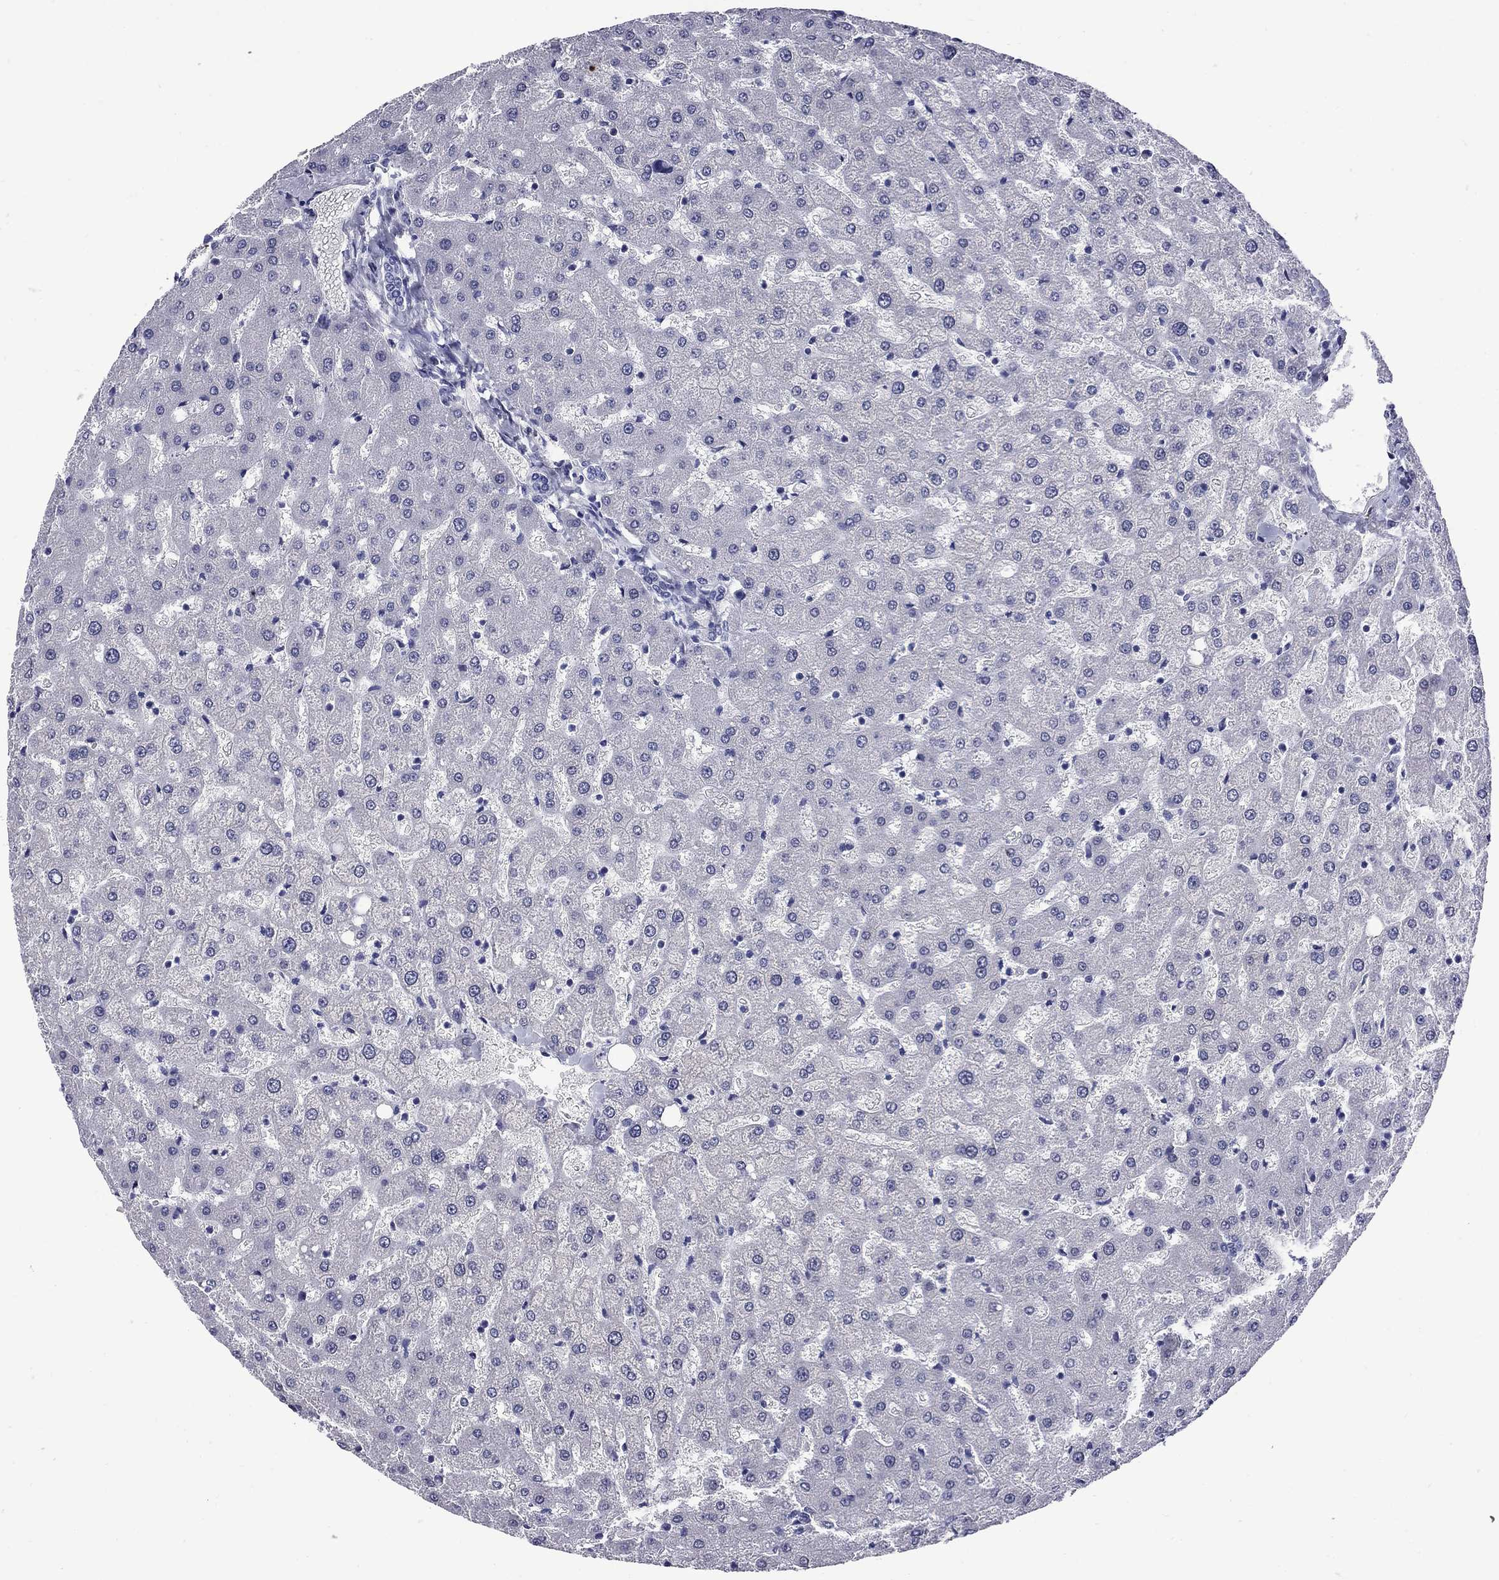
{"staining": {"intensity": "negative", "quantity": "none", "location": "none"}, "tissue": "liver", "cell_type": "Cholangiocytes", "image_type": "normal", "snomed": [{"axis": "morphology", "description": "Normal tissue, NOS"}, {"axis": "topography", "description": "Liver"}], "caption": "Cholangiocytes show no significant protein staining in benign liver. (DAB IHC visualized using brightfield microscopy, high magnification).", "gene": "MGARP", "patient": {"sex": "female", "age": 50}}